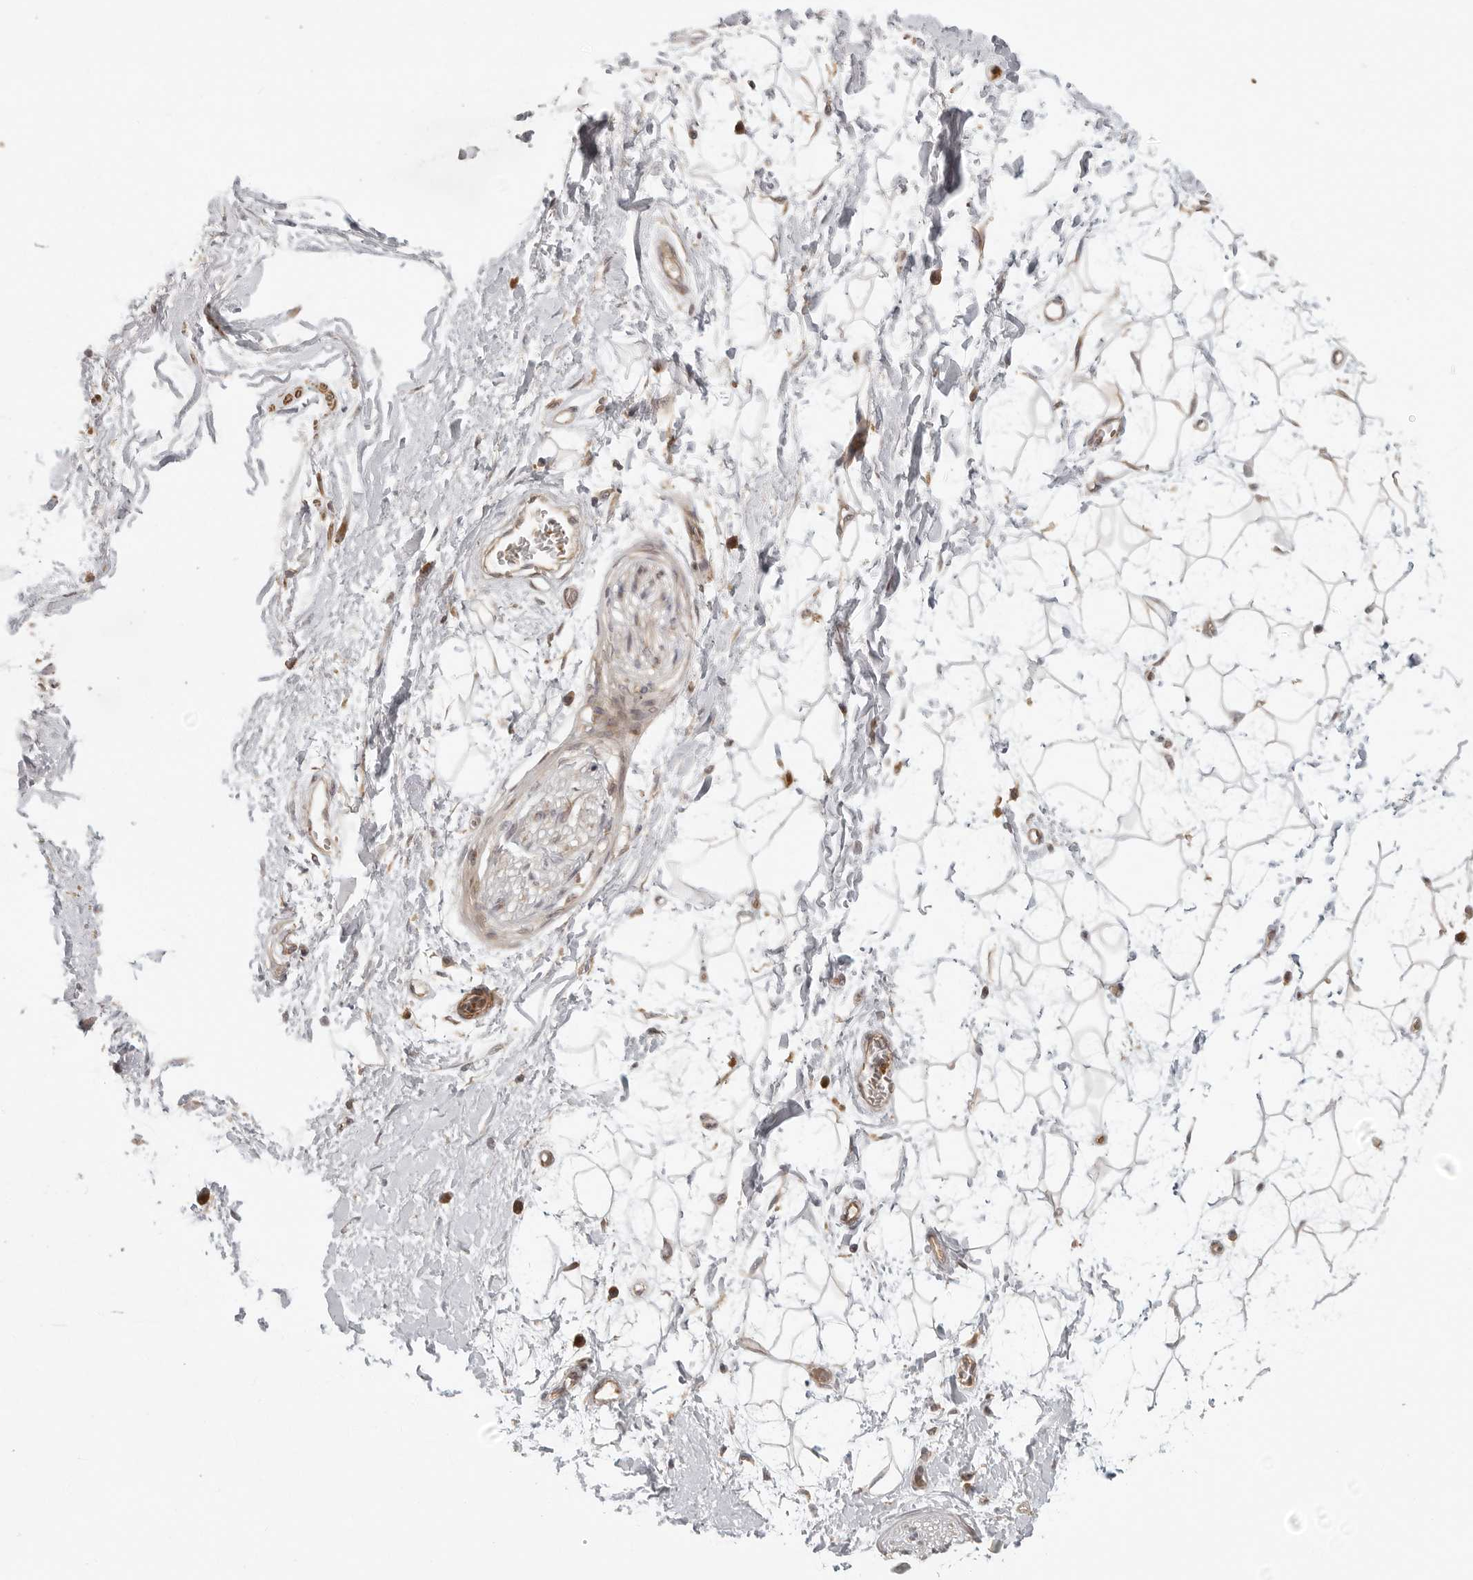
{"staining": {"intensity": "weak", "quantity": ">75%", "location": "cytoplasmic/membranous"}, "tissue": "adipose tissue", "cell_type": "Adipocytes", "image_type": "normal", "snomed": [{"axis": "morphology", "description": "Normal tissue, NOS"}, {"axis": "topography", "description": "Soft tissue"}], "caption": "This micrograph reveals immunohistochemistry (IHC) staining of benign adipose tissue, with low weak cytoplasmic/membranous positivity in approximately >75% of adipocytes.", "gene": "CCPG1", "patient": {"sex": "male", "age": 72}}